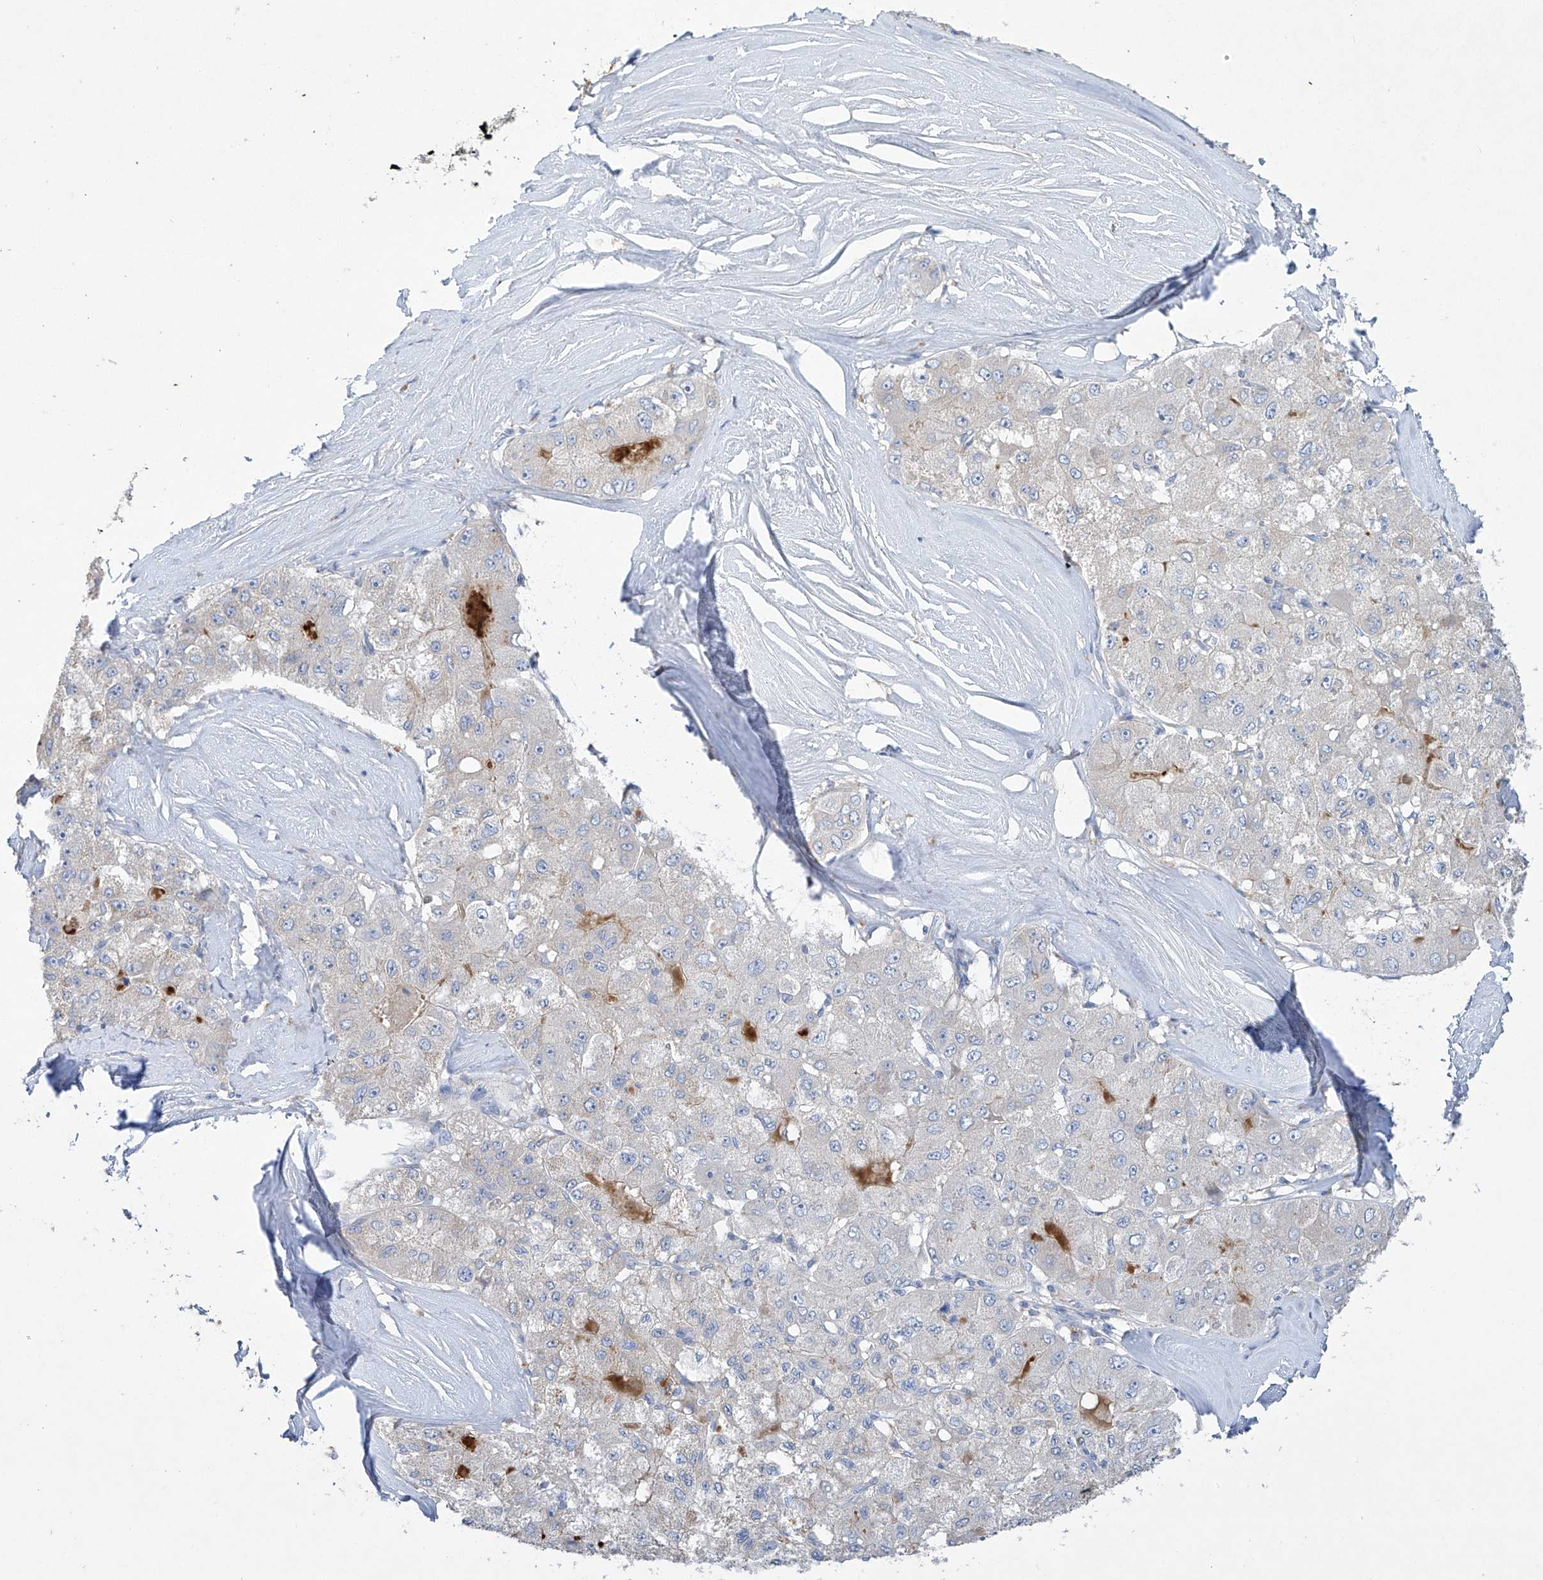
{"staining": {"intensity": "negative", "quantity": "none", "location": "none"}, "tissue": "liver cancer", "cell_type": "Tumor cells", "image_type": "cancer", "snomed": [{"axis": "morphology", "description": "Carcinoma, Hepatocellular, NOS"}, {"axis": "topography", "description": "Liver"}], "caption": "Immunohistochemical staining of hepatocellular carcinoma (liver) exhibits no significant staining in tumor cells. (DAB immunohistochemistry with hematoxylin counter stain).", "gene": "PRSS12", "patient": {"sex": "male", "age": 80}}